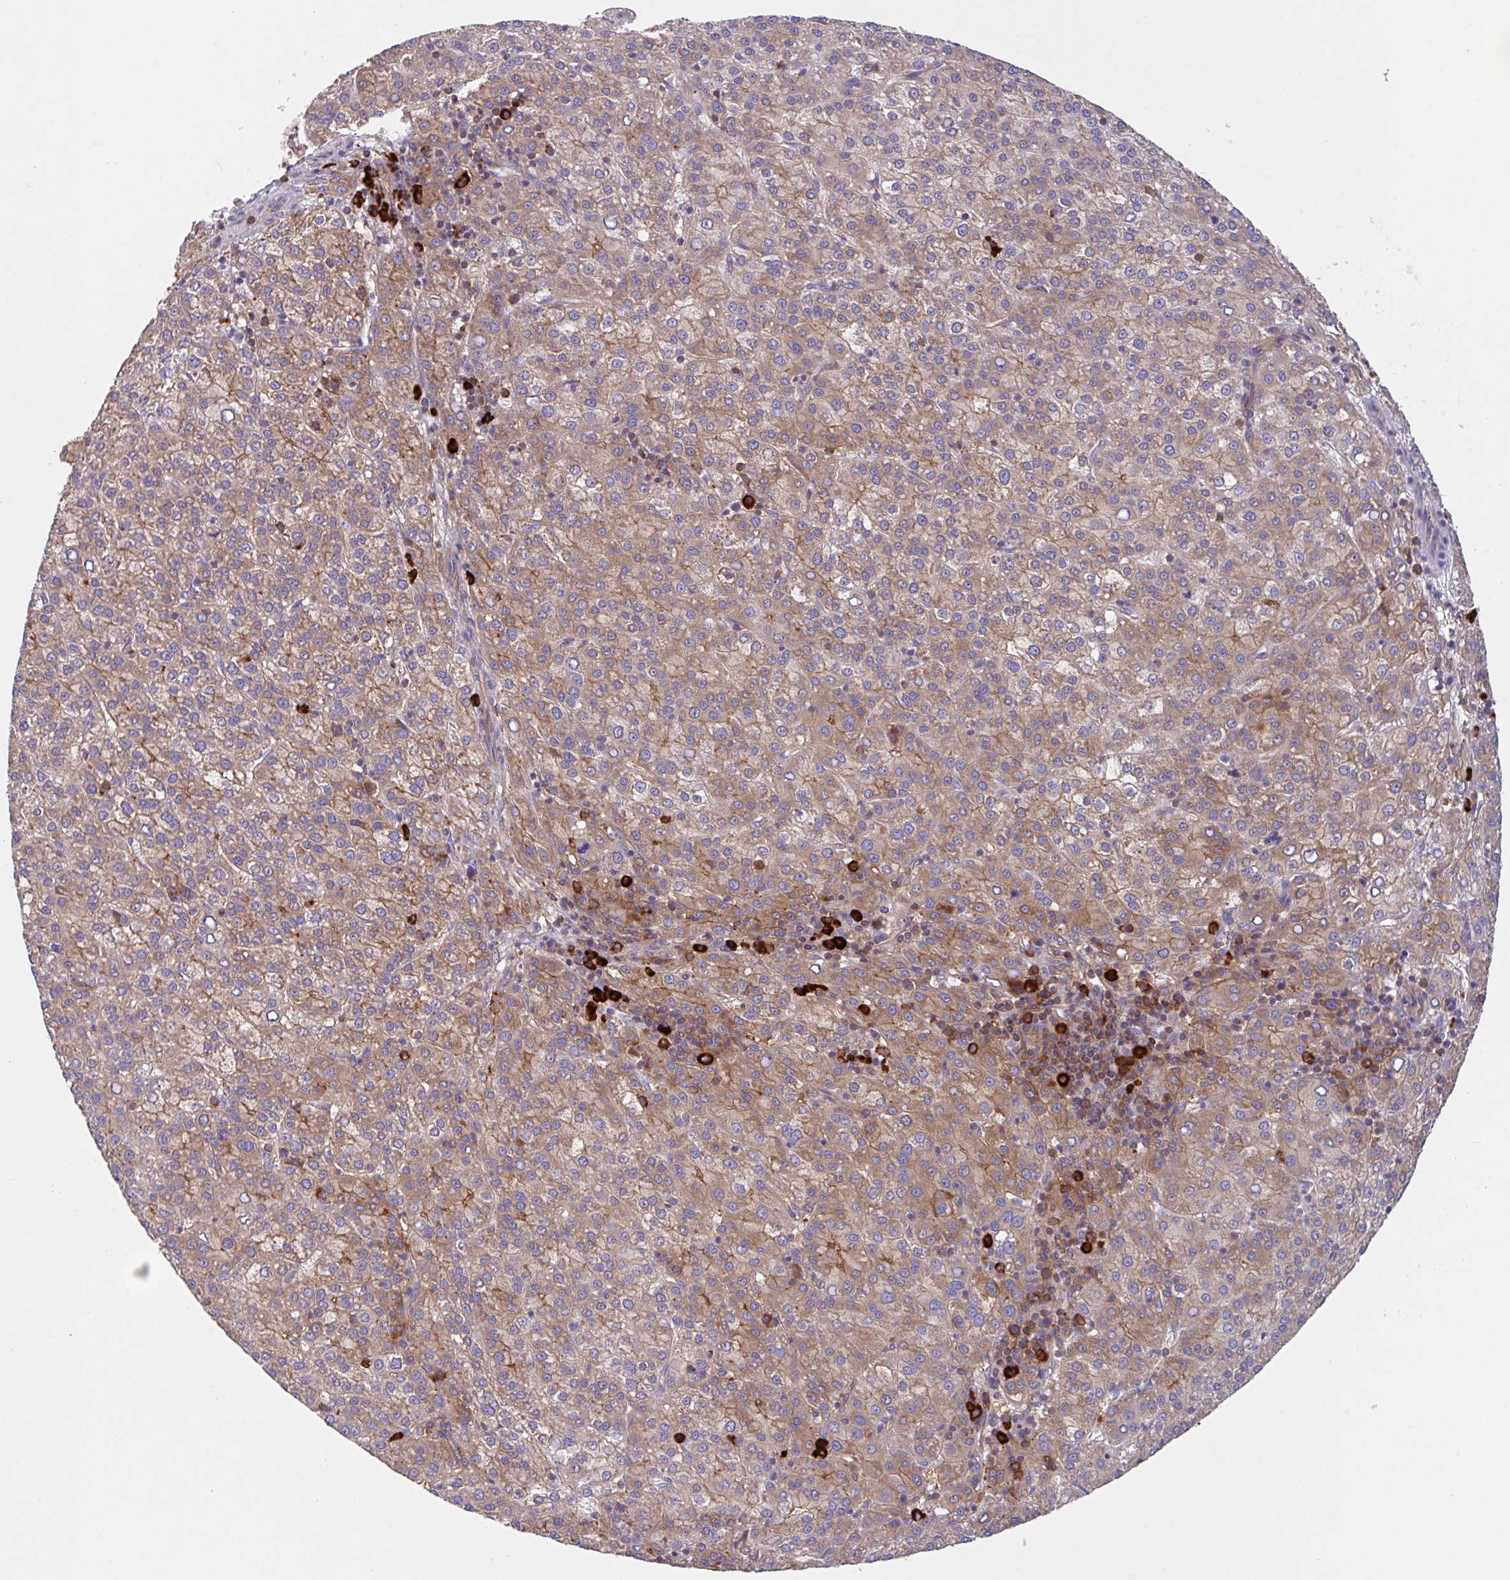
{"staining": {"intensity": "moderate", "quantity": ">75%", "location": "cytoplasmic/membranous"}, "tissue": "liver cancer", "cell_type": "Tumor cells", "image_type": "cancer", "snomed": [{"axis": "morphology", "description": "Carcinoma, Hepatocellular, NOS"}, {"axis": "topography", "description": "Liver"}], "caption": "DAB (3,3'-diaminobenzidine) immunohistochemical staining of liver hepatocellular carcinoma shows moderate cytoplasmic/membranous protein staining in about >75% of tumor cells.", "gene": "YARS2", "patient": {"sex": "female", "age": 58}}